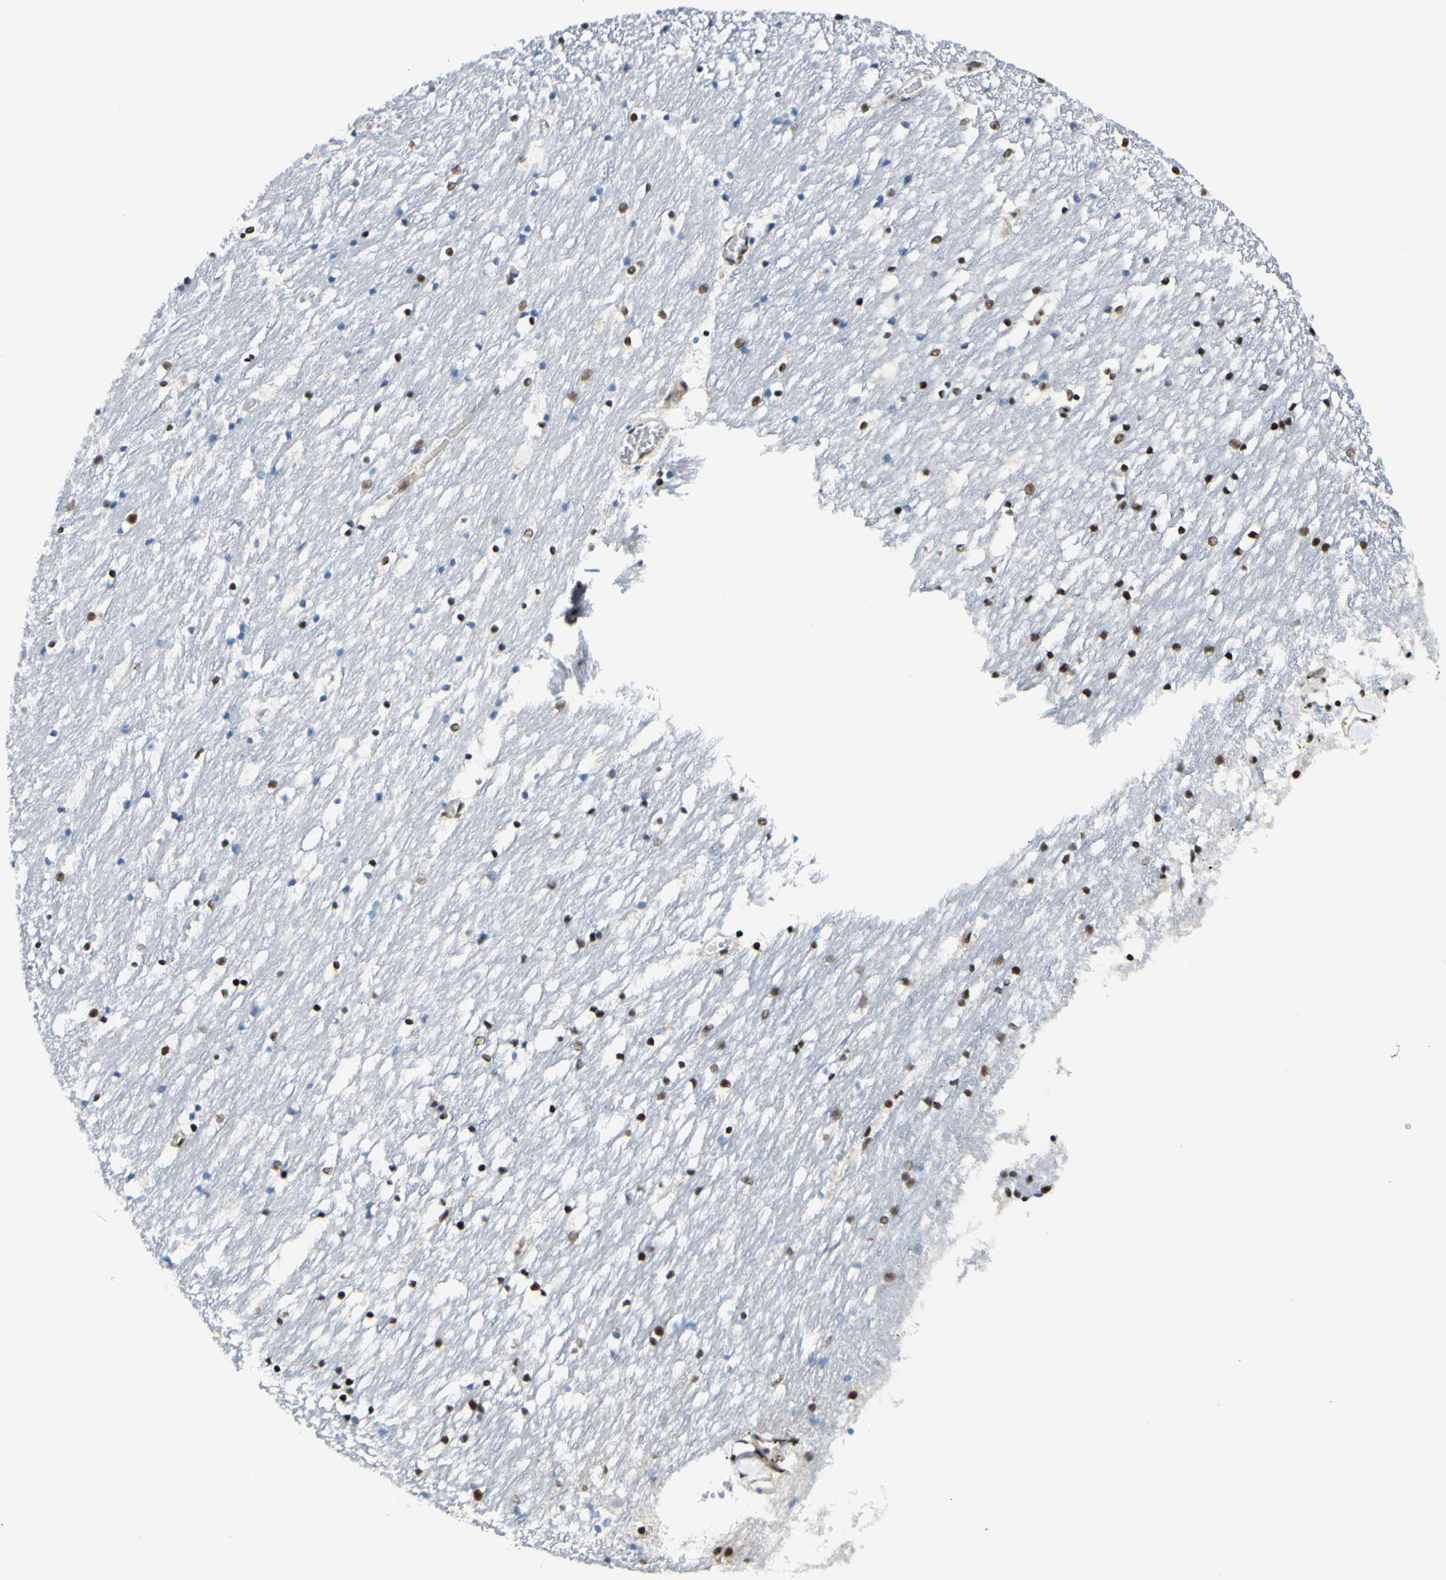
{"staining": {"intensity": "moderate", "quantity": ">75%", "location": "nuclear"}, "tissue": "caudate", "cell_type": "Glial cells", "image_type": "normal", "snomed": [{"axis": "morphology", "description": "Normal tissue, NOS"}, {"axis": "topography", "description": "Lateral ventricle wall"}], "caption": "Protein staining of benign caudate displays moderate nuclear expression in approximately >75% of glial cells.", "gene": "SUFU", "patient": {"sex": "male", "age": 45}}